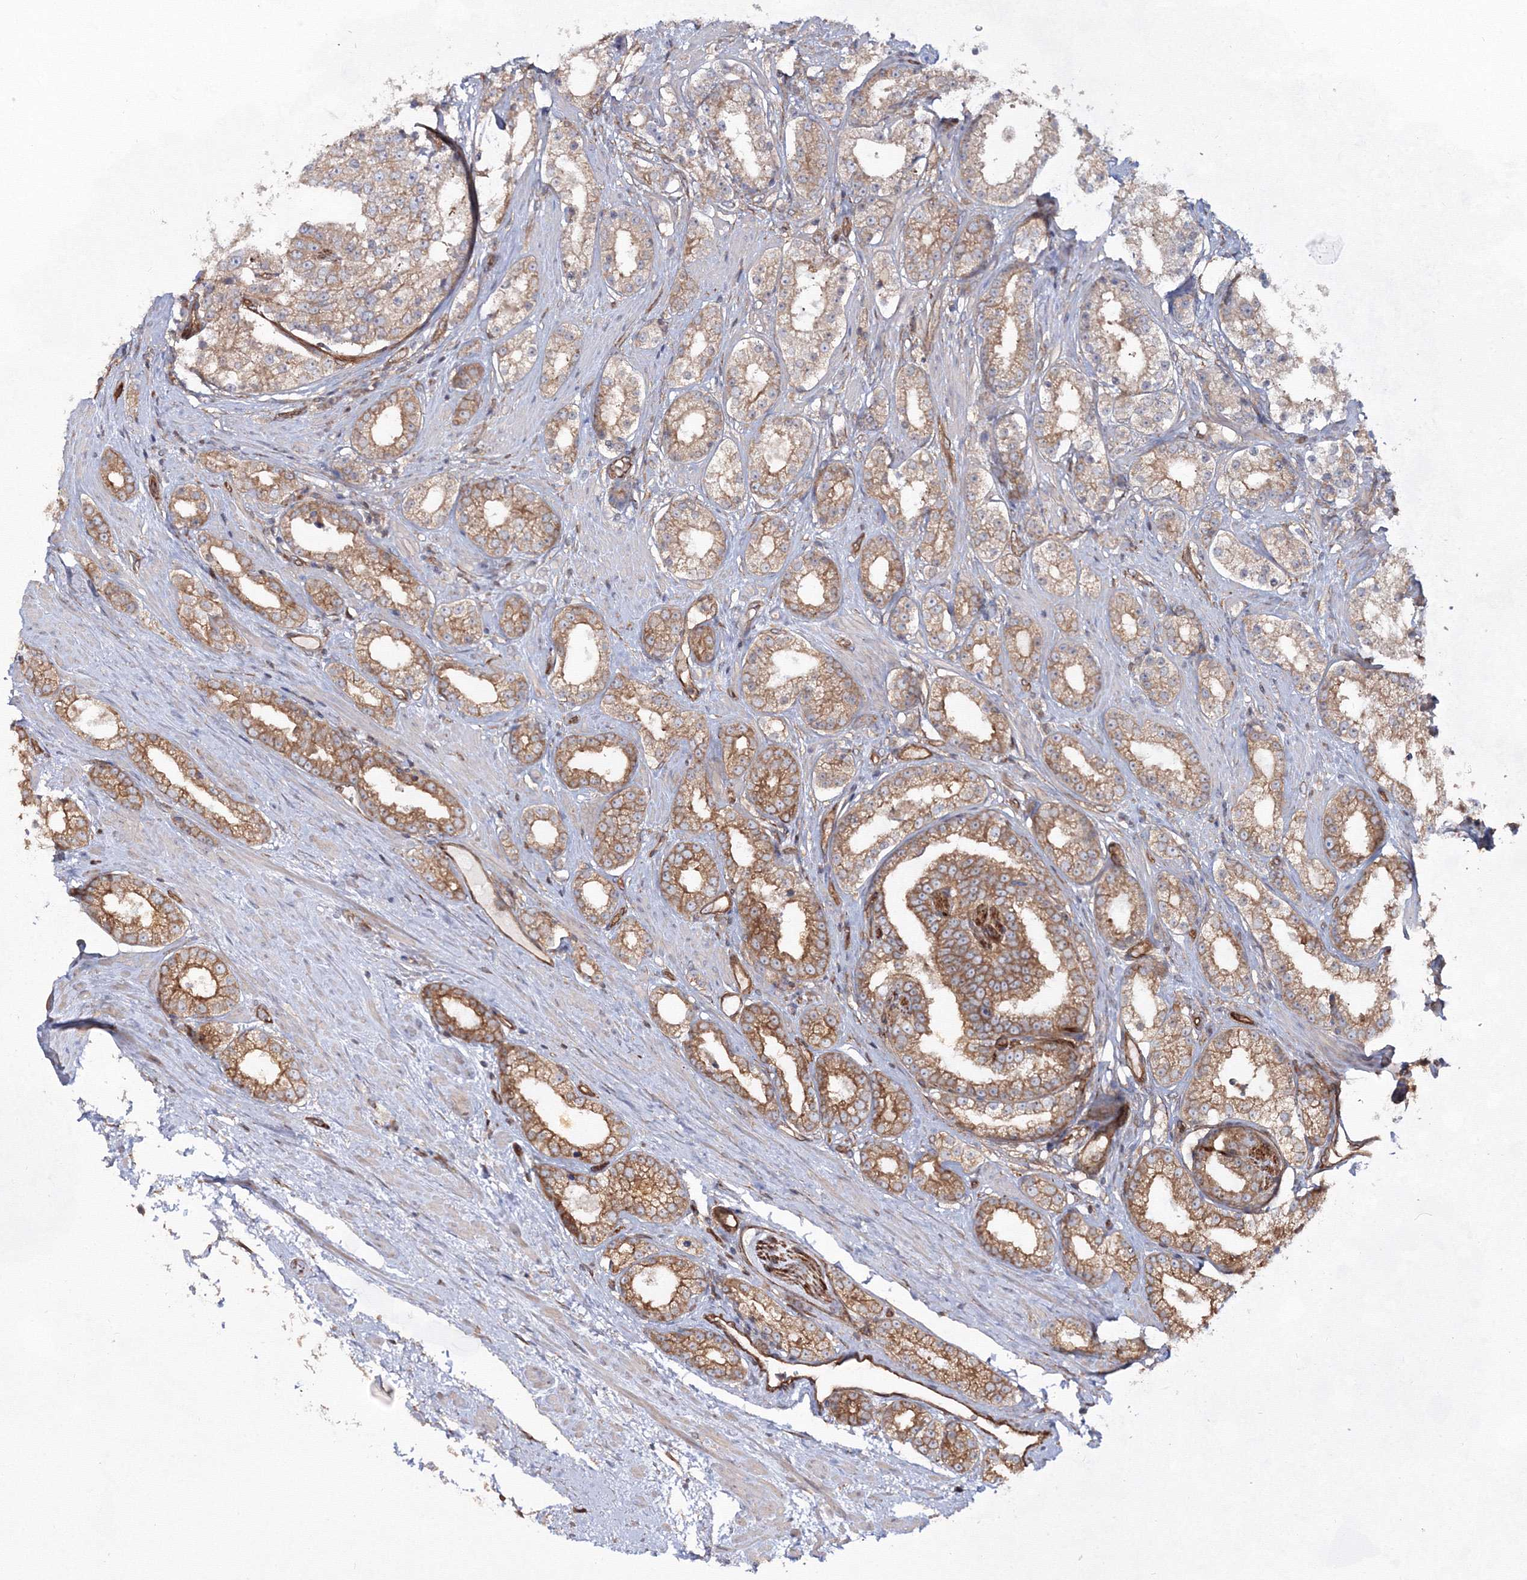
{"staining": {"intensity": "moderate", "quantity": ">75%", "location": "cytoplasmic/membranous"}, "tissue": "prostate cancer", "cell_type": "Tumor cells", "image_type": "cancer", "snomed": [{"axis": "morphology", "description": "Normal tissue, NOS"}, {"axis": "morphology", "description": "Adenocarcinoma, High grade"}, {"axis": "topography", "description": "Prostate"}], "caption": "IHC image of neoplastic tissue: human prostate adenocarcinoma (high-grade) stained using immunohistochemistry (IHC) demonstrates medium levels of moderate protein expression localized specifically in the cytoplasmic/membranous of tumor cells, appearing as a cytoplasmic/membranous brown color.", "gene": "EXOC6", "patient": {"sex": "male", "age": 83}}